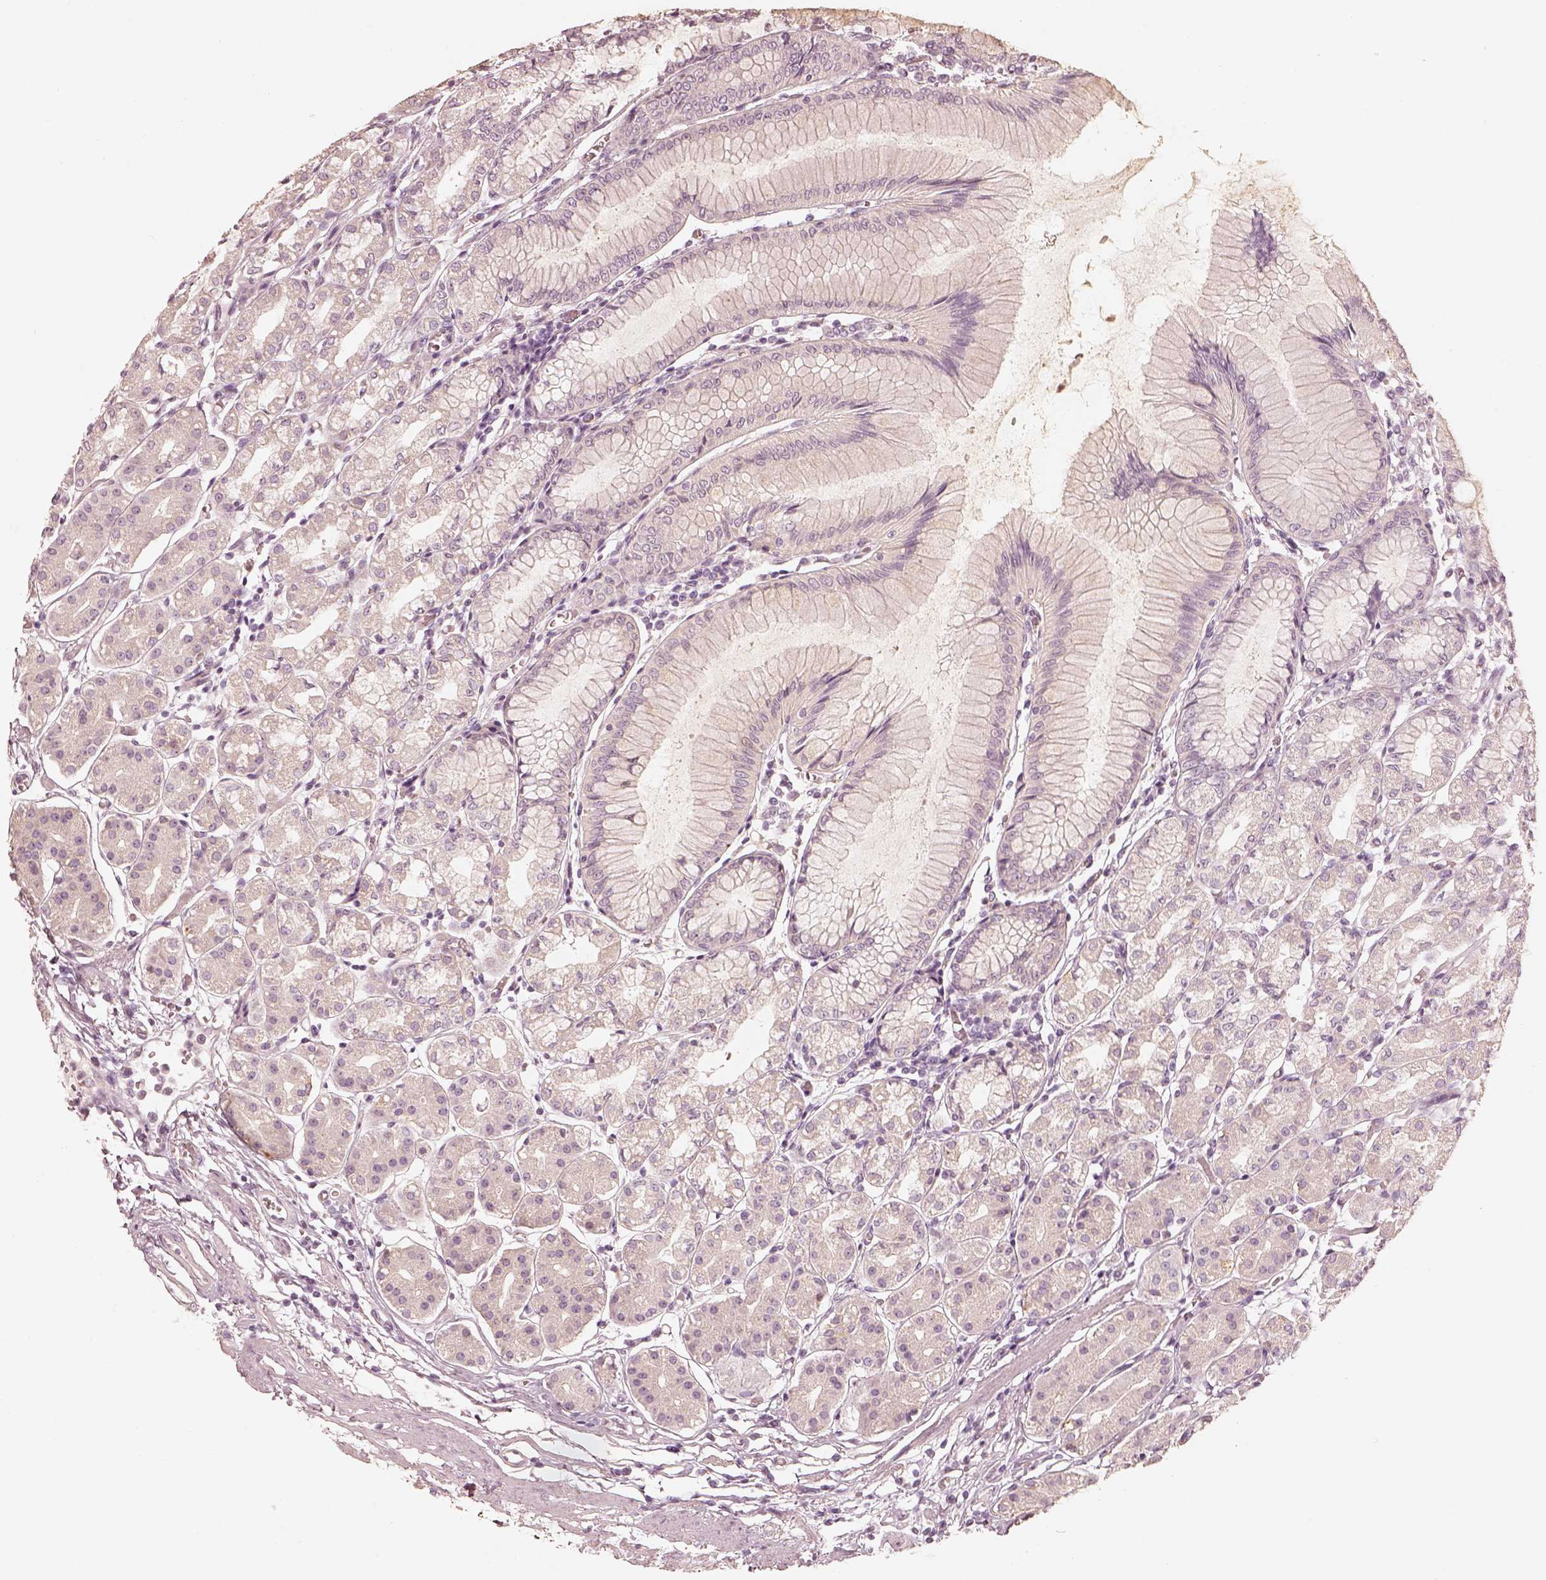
{"staining": {"intensity": "negative", "quantity": "none", "location": "none"}, "tissue": "stomach", "cell_type": "Glandular cells", "image_type": "normal", "snomed": [{"axis": "morphology", "description": "Normal tissue, NOS"}, {"axis": "topography", "description": "Skeletal muscle"}, {"axis": "topography", "description": "Stomach"}], "caption": "Stomach stained for a protein using immunohistochemistry exhibits no positivity glandular cells.", "gene": "FMNL2", "patient": {"sex": "female", "age": 57}}